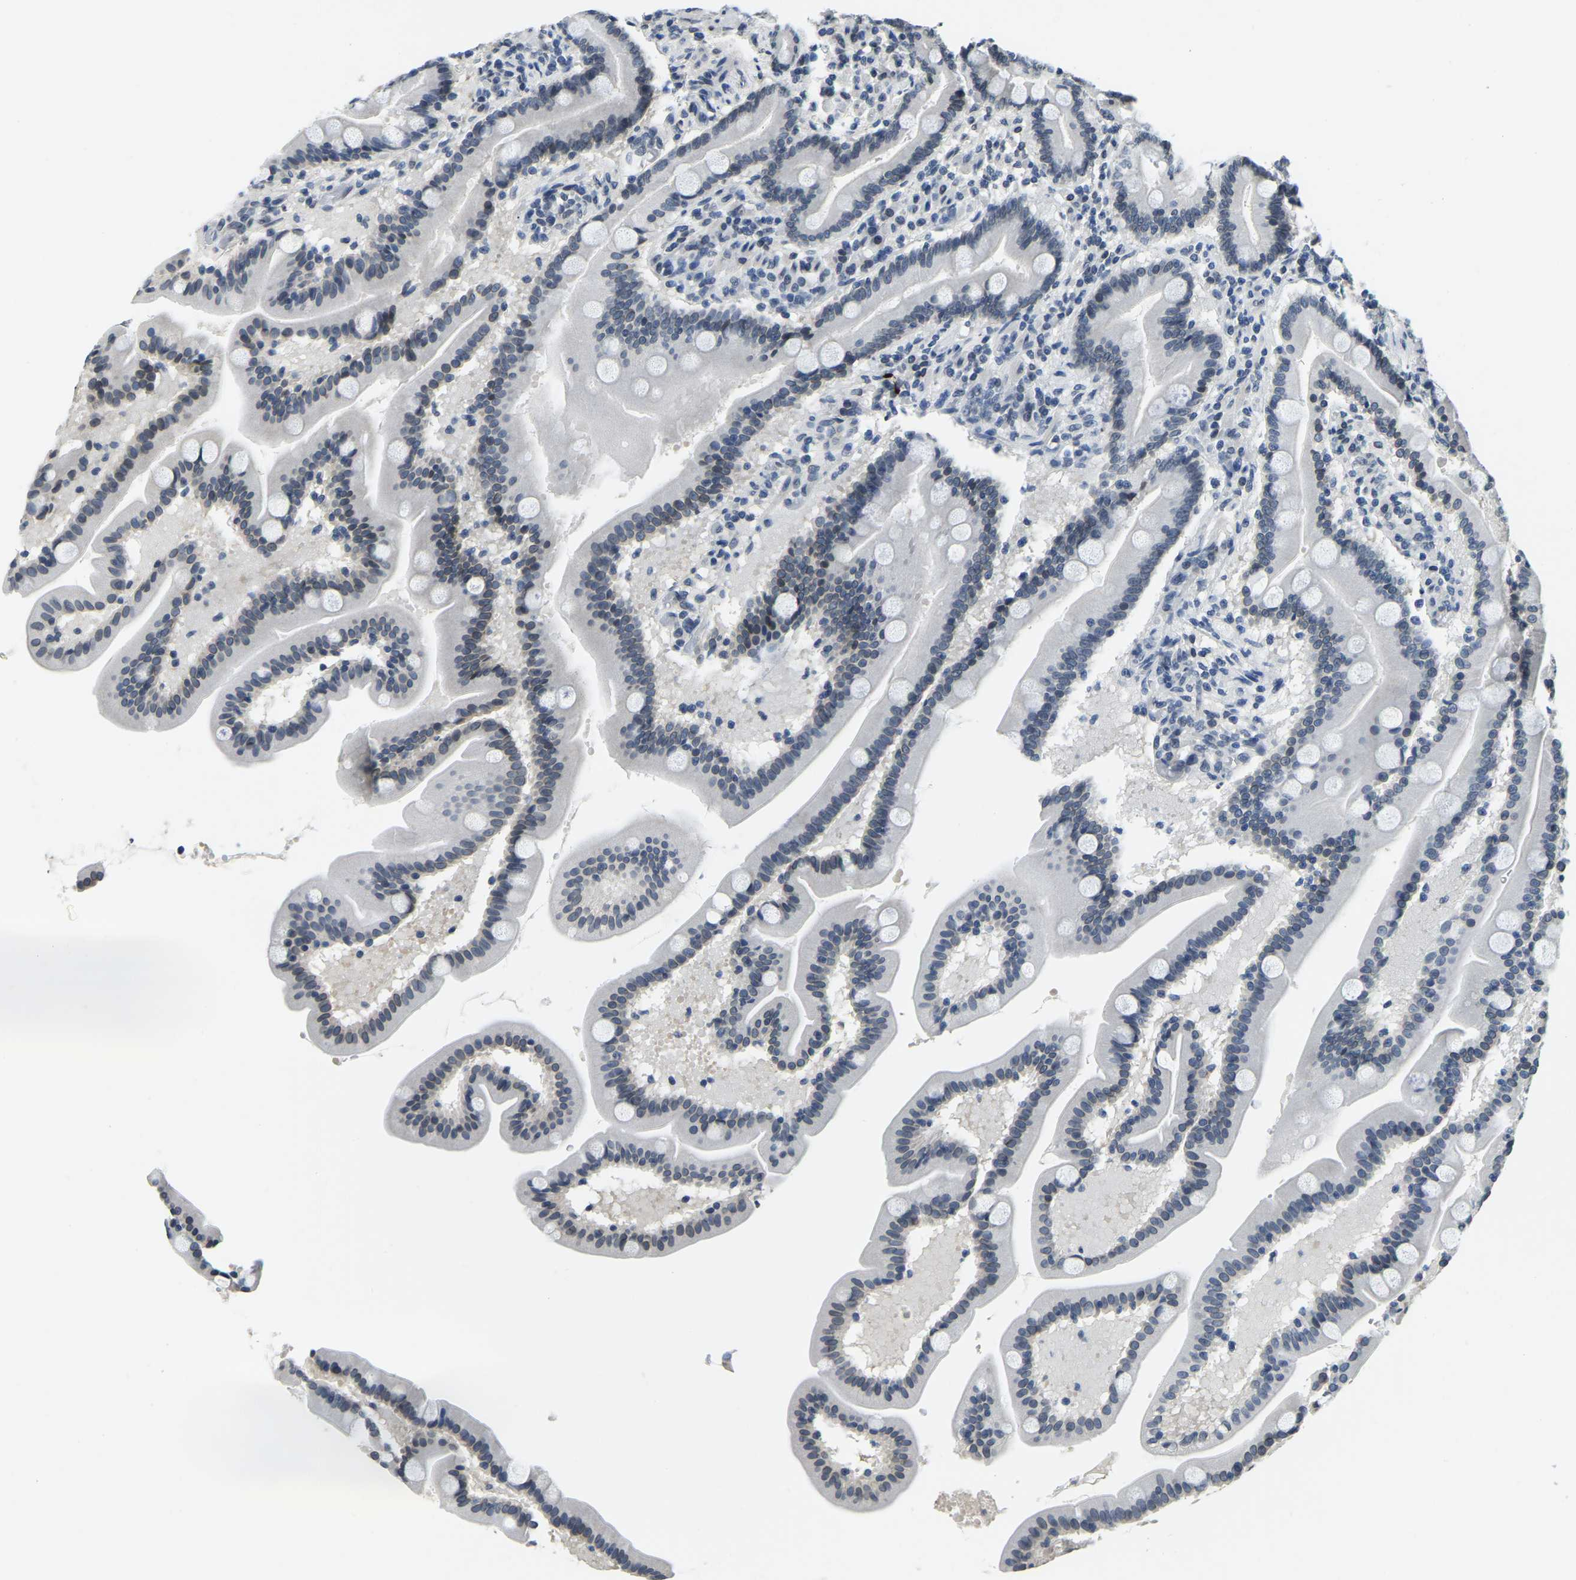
{"staining": {"intensity": "weak", "quantity": "<25%", "location": "cytoplasmic/membranous,nuclear"}, "tissue": "duodenum", "cell_type": "Glandular cells", "image_type": "normal", "snomed": [{"axis": "morphology", "description": "Normal tissue, NOS"}, {"axis": "topography", "description": "Duodenum"}], "caption": "DAB immunohistochemical staining of benign duodenum demonstrates no significant staining in glandular cells. The staining is performed using DAB (3,3'-diaminobenzidine) brown chromogen with nuclei counter-stained in using hematoxylin.", "gene": "RANBP2", "patient": {"sex": "male", "age": 54}}